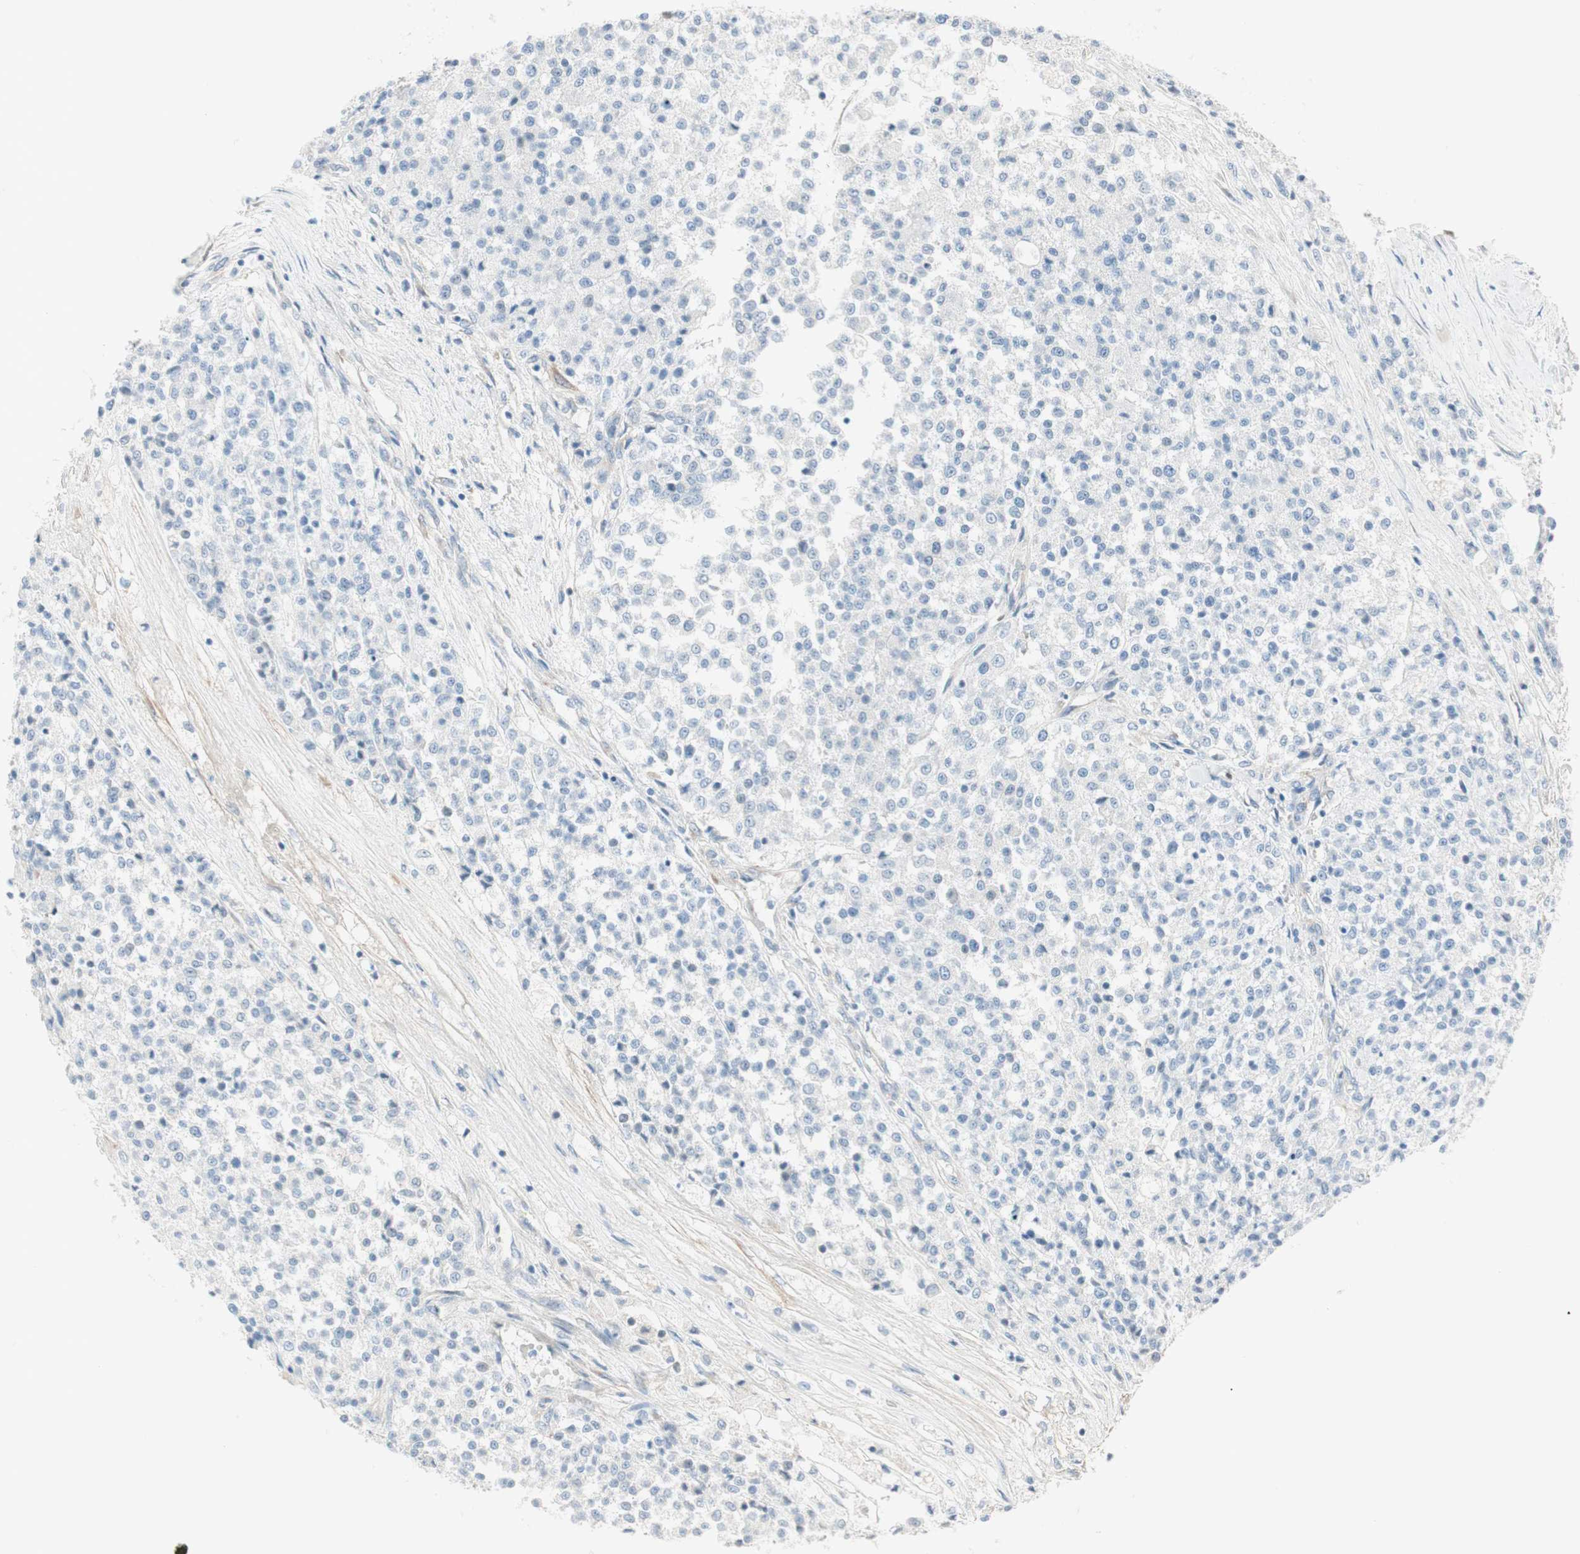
{"staining": {"intensity": "negative", "quantity": "none", "location": "none"}, "tissue": "testis cancer", "cell_type": "Tumor cells", "image_type": "cancer", "snomed": [{"axis": "morphology", "description": "Seminoma, NOS"}, {"axis": "topography", "description": "Testis"}], "caption": "An immunohistochemistry (IHC) micrograph of seminoma (testis) is shown. There is no staining in tumor cells of seminoma (testis). (DAB IHC with hematoxylin counter stain).", "gene": "CDK3", "patient": {"sex": "male", "age": 59}}